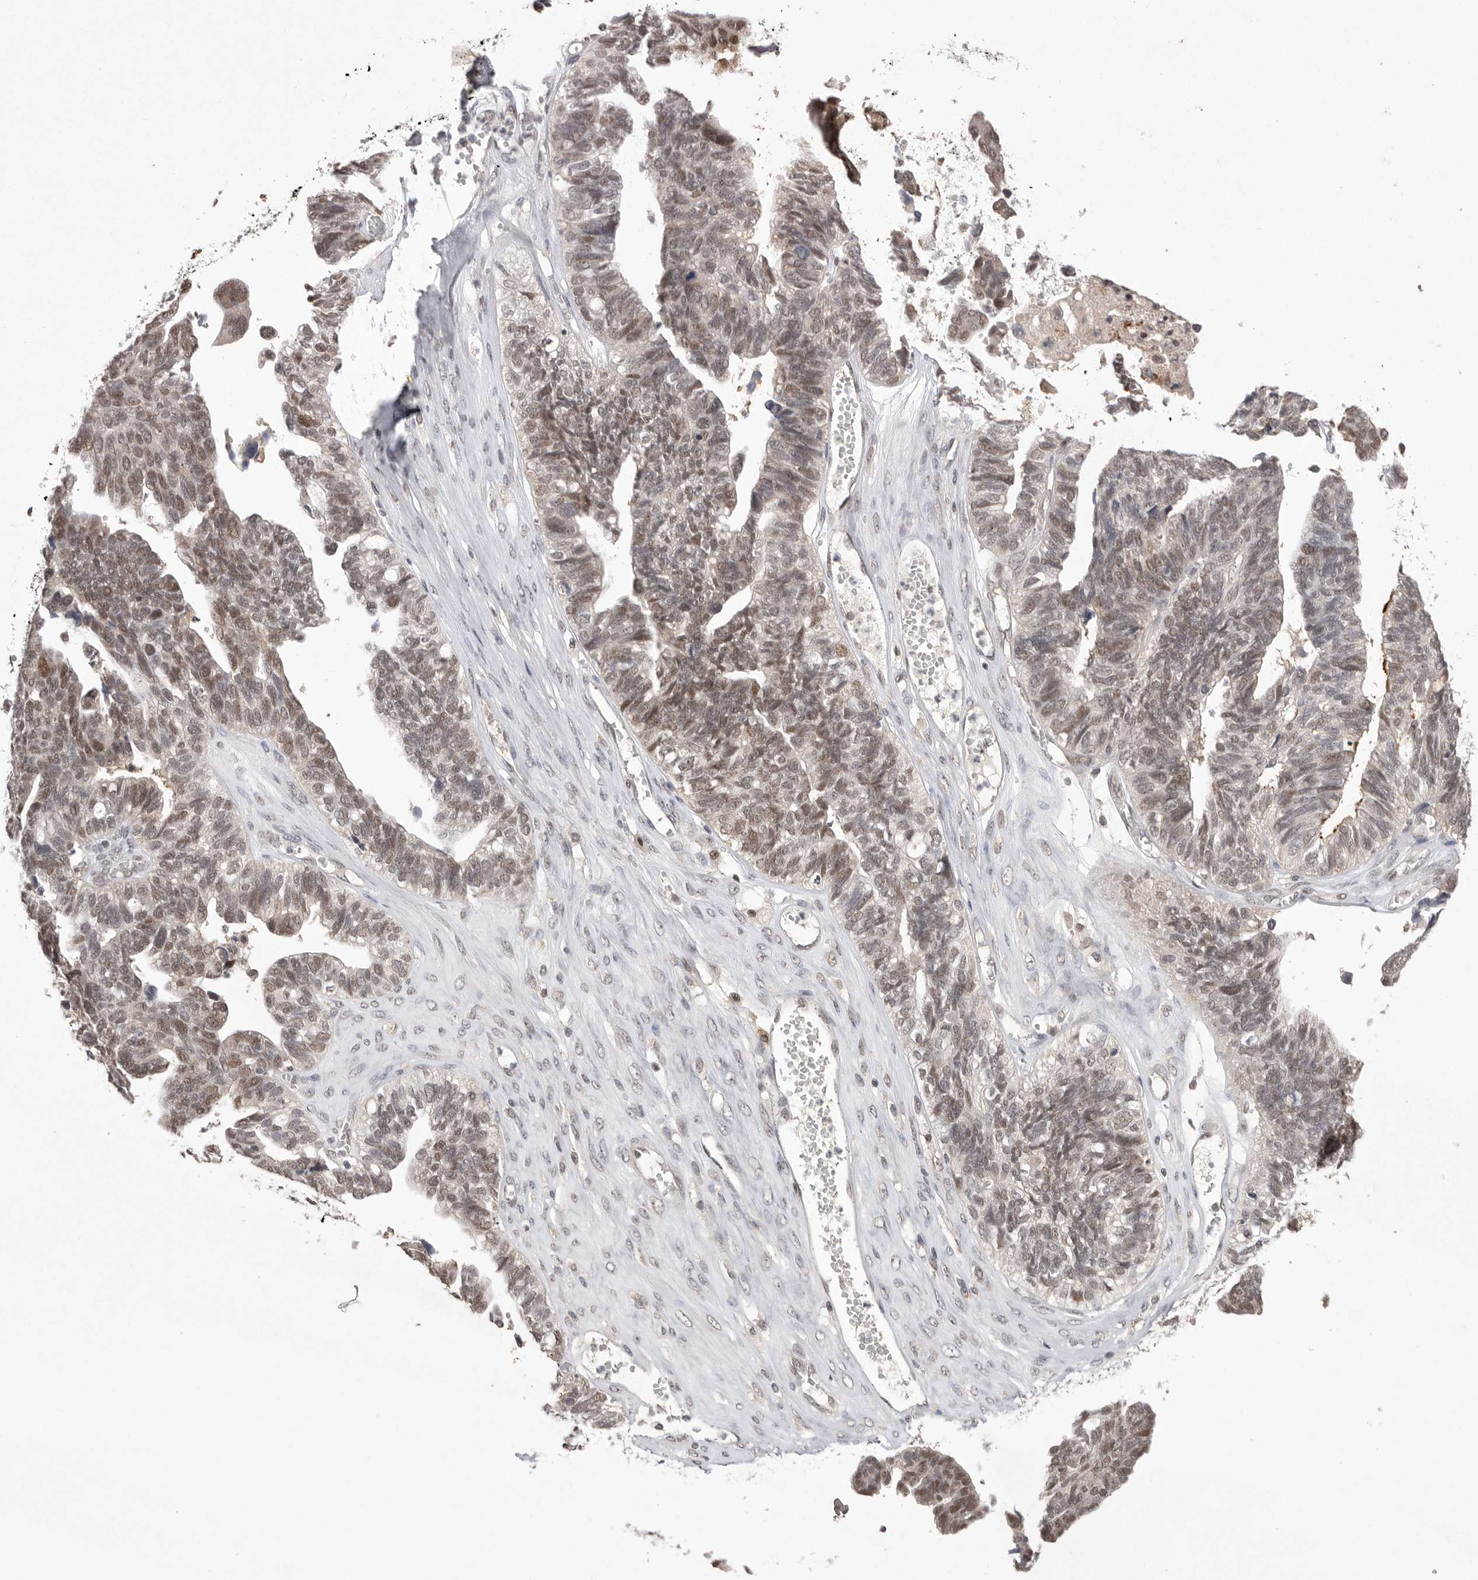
{"staining": {"intensity": "moderate", "quantity": ">75%", "location": "nuclear"}, "tissue": "ovarian cancer", "cell_type": "Tumor cells", "image_type": "cancer", "snomed": [{"axis": "morphology", "description": "Cystadenocarcinoma, serous, NOS"}, {"axis": "topography", "description": "Ovary"}], "caption": "Serous cystadenocarcinoma (ovarian) stained for a protein demonstrates moderate nuclear positivity in tumor cells.", "gene": "HUS1", "patient": {"sex": "female", "age": 79}}